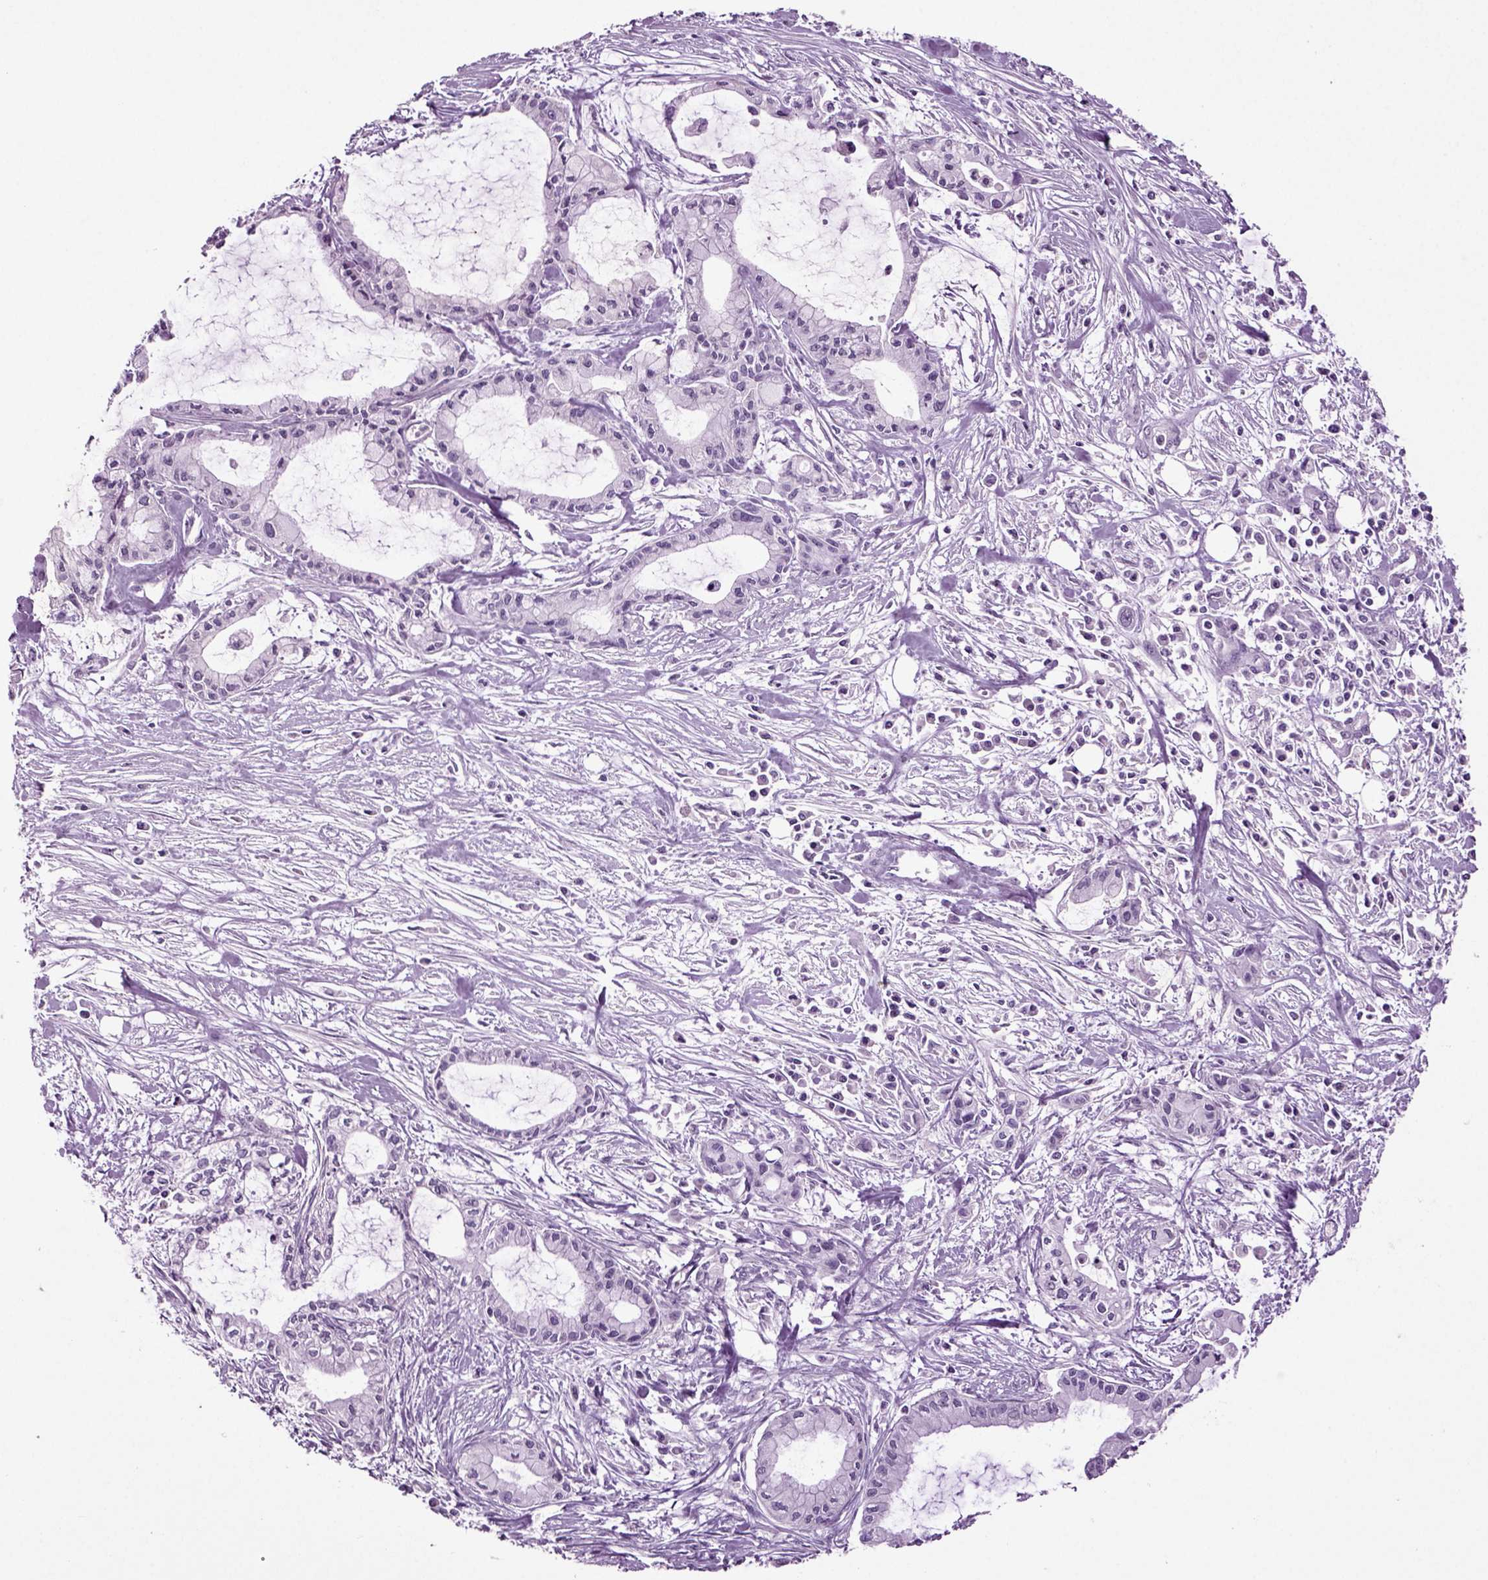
{"staining": {"intensity": "negative", "quantity": "none", "location": "none"}, "tissue": "pancreatic cancer", "cell_type": "Tumor cells", "image_type": "cancer", "snomed": [{"axis": "morphology", "description": "Adenocarcinoma, NOS"}, {"axis": "topography", "description": "Pancreas"}], "caption": "IHC of human adenocarcinoma (pancreatic) exhibits no positivity in tumor cells.", "gene": "SLC17A6", "patient": {"sex": "male", "age": 48}}